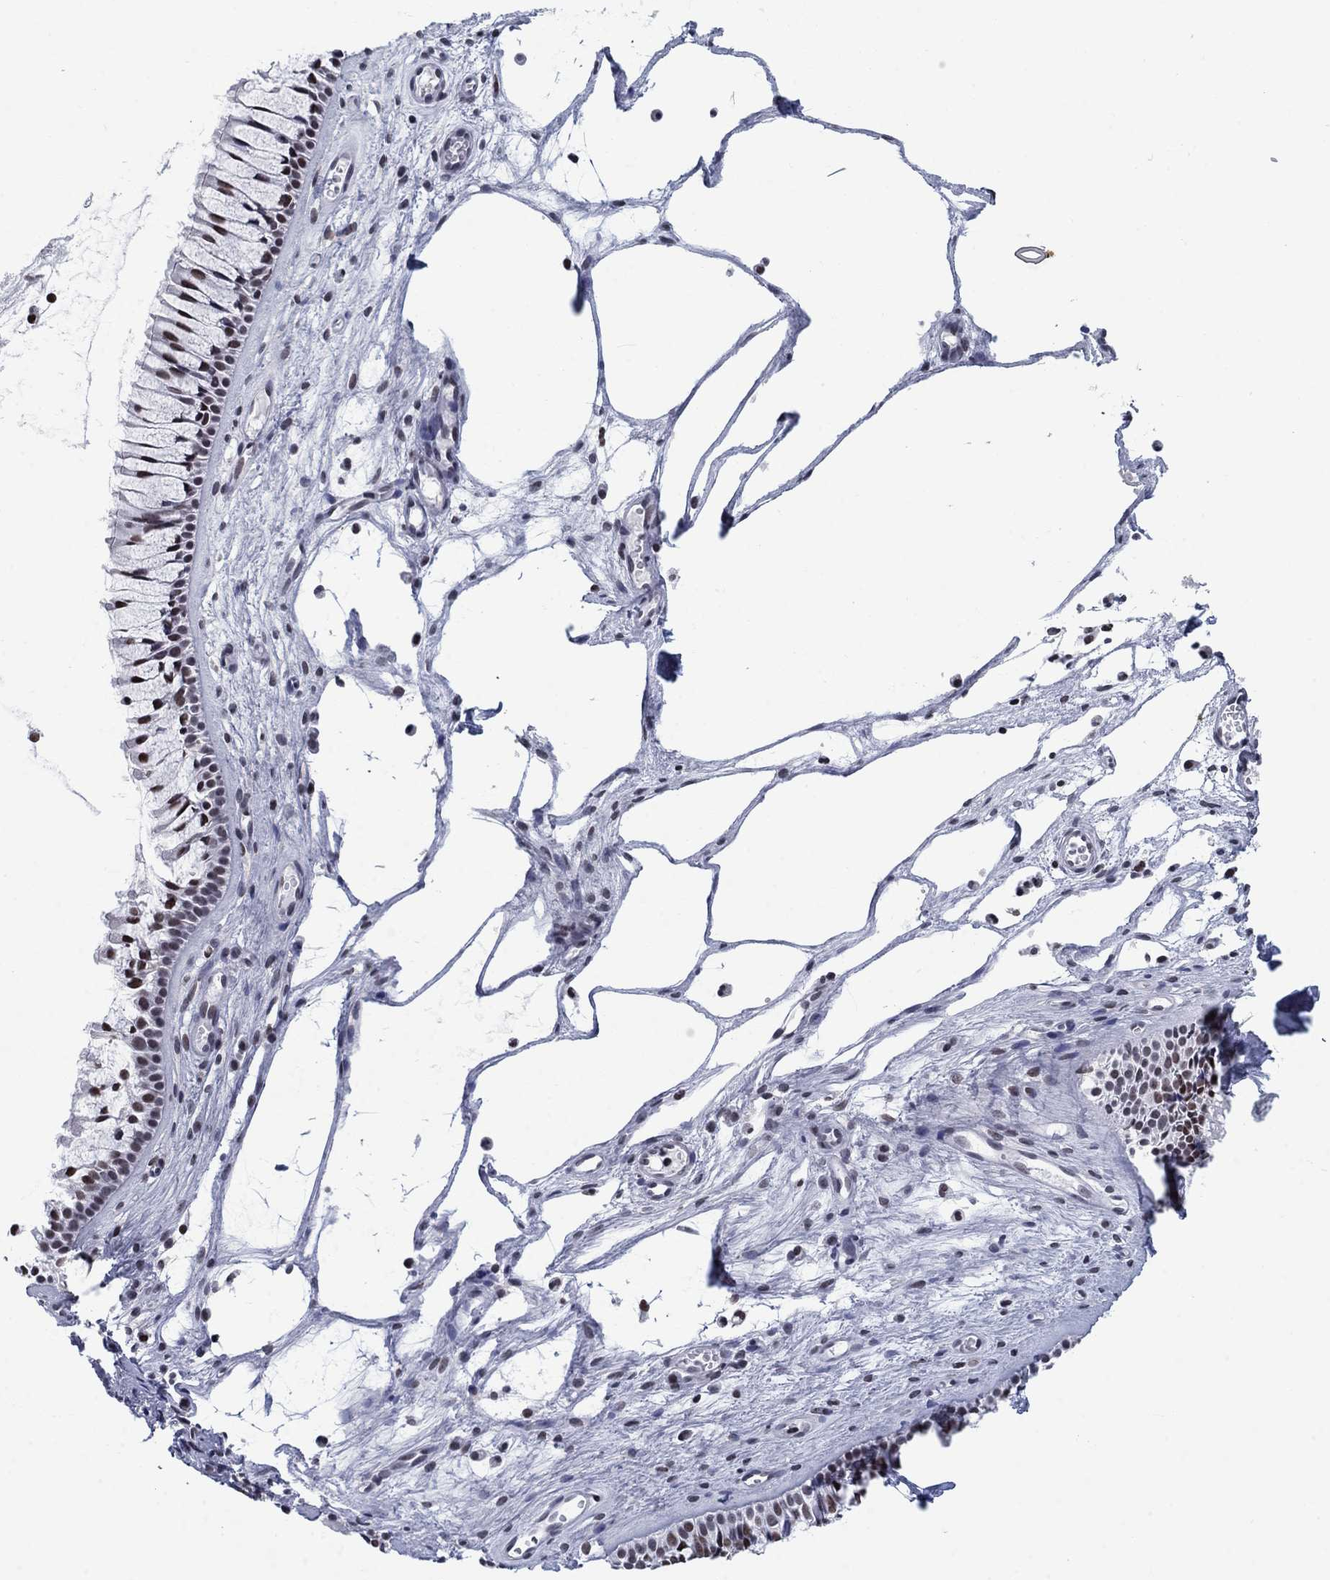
{"staining": {"intensity": "moderate", "quantity": "25%-75%", "location": "nuclear"}, "tissue": "nasopharynx", "cell_type": "Respiratory epithelial cells", "image_type": "normal", "snomed": [{"axis": "morphology", "description": "Normal tissue, NOS"}, {"axis": "topography", "description": "Nasopharynx"}], "caption": "Protein expression analysis of normal human nasopharynx reveals moderate nuclear positivity in approximately 25%-75% of respiratory epithelial cells. Using DAB (3,3'-diaminobenzidine) (brown) and hematoxylin (blue) stains, captured at high magnification using brightfield microscopy.", "gene": "NPAS3", "patient": {"sex": "male", "age": 51}}